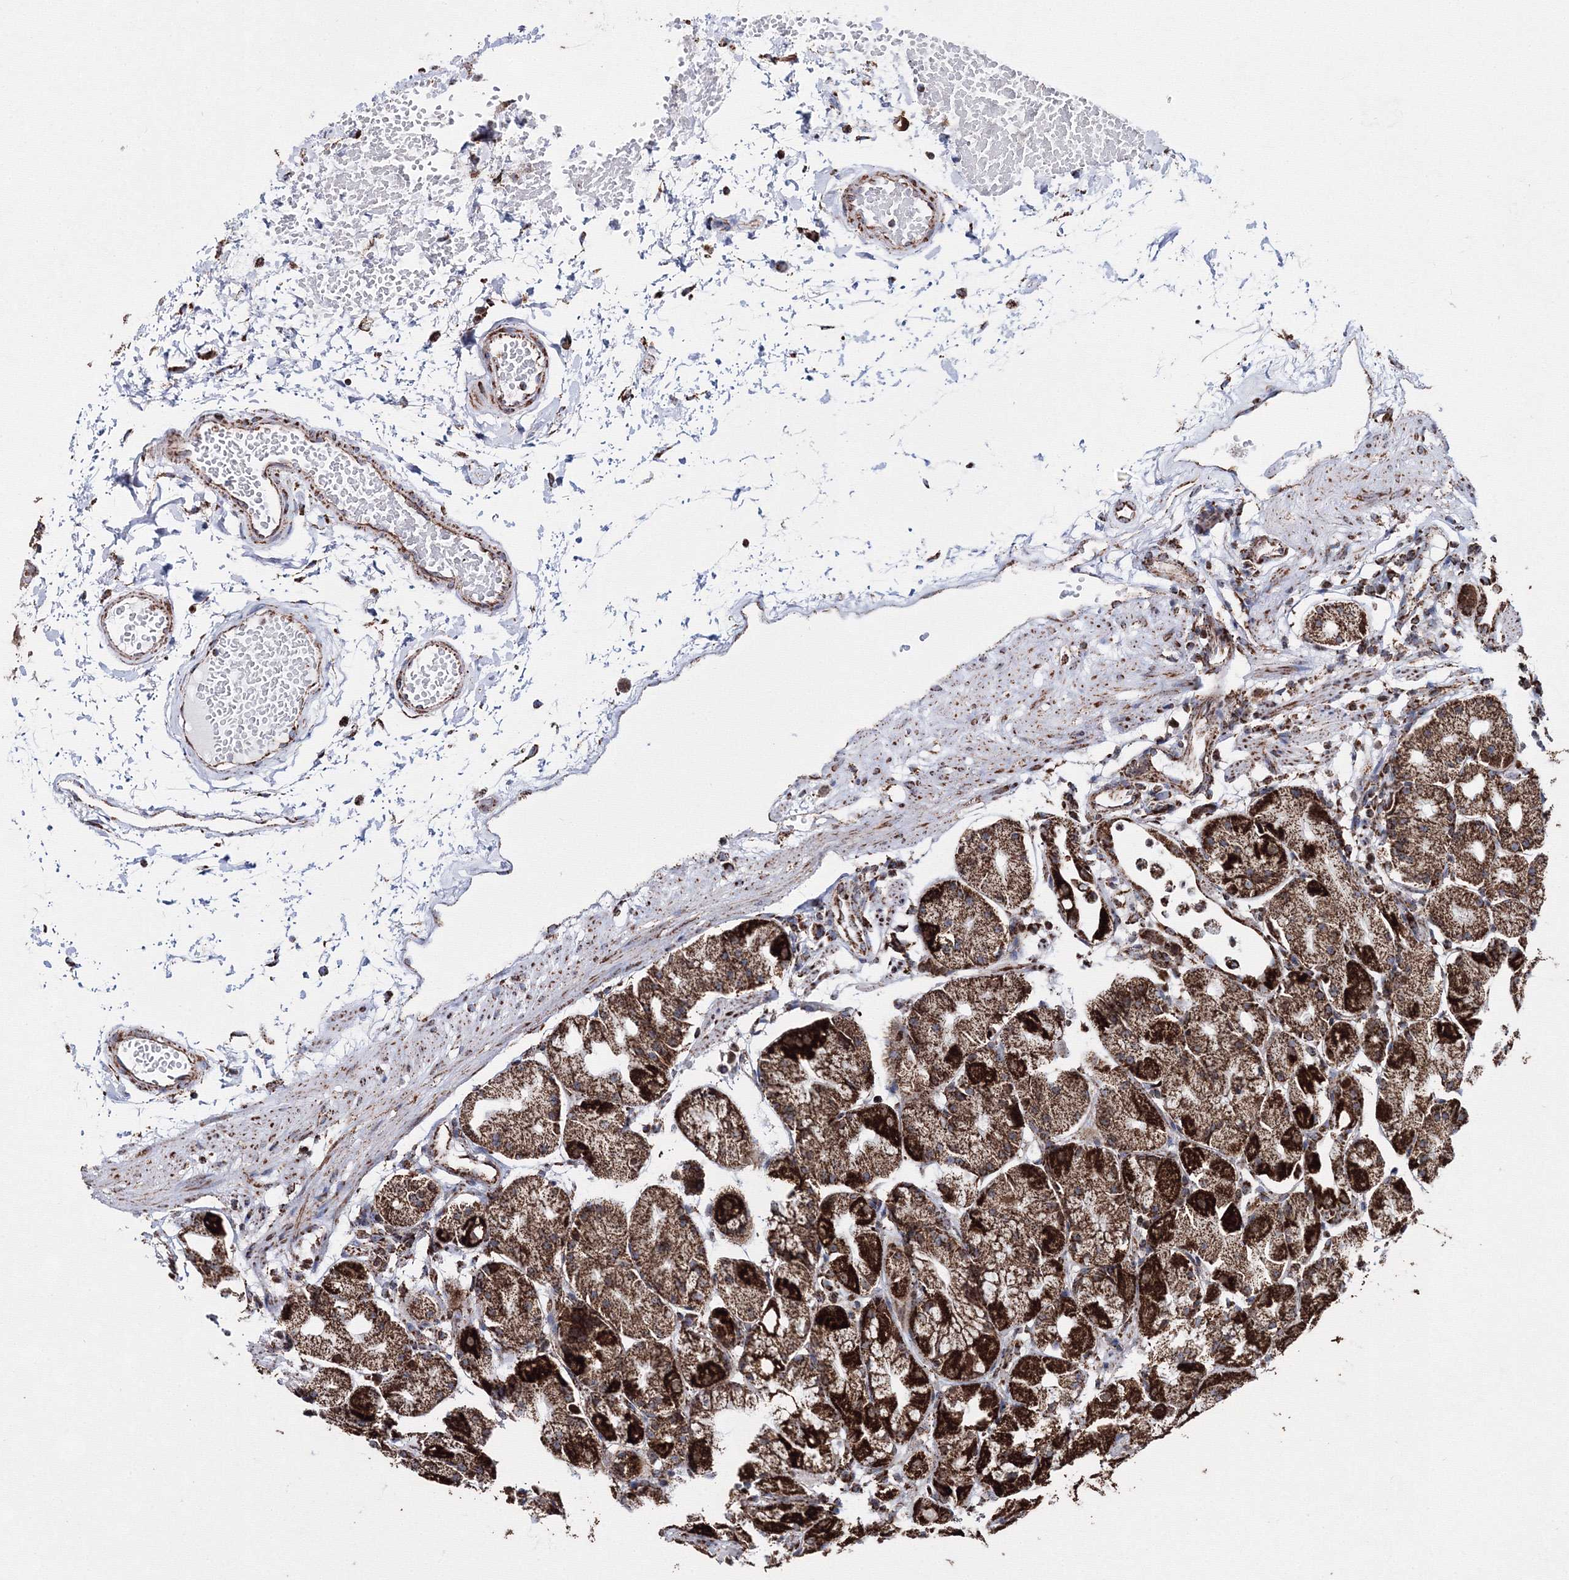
{"staining": {"intensity": "strong", "quantity": ">75%", "location": "cytoplasmic/membranous"}, "tissue": "stomach", "cell_type": "Glandular cells", "image_type": "normal", "snomed": [{"axis": "morphology", "description": "Normal tissue, NOS"}, {"axis": "topography", "description": "Stomach"}, {"axis": "topography", "description": "Stomach, lower"}], "caption": "DAB (3,3'-diaminobenzidine) immunohistochemical staining of normal stomach demonstrates strong cytoplasmic/membranous protein positivity in approximately >75% of glandular cells.", "gene": "HADHB", "patient": {"sex": "female", "age": 75}}